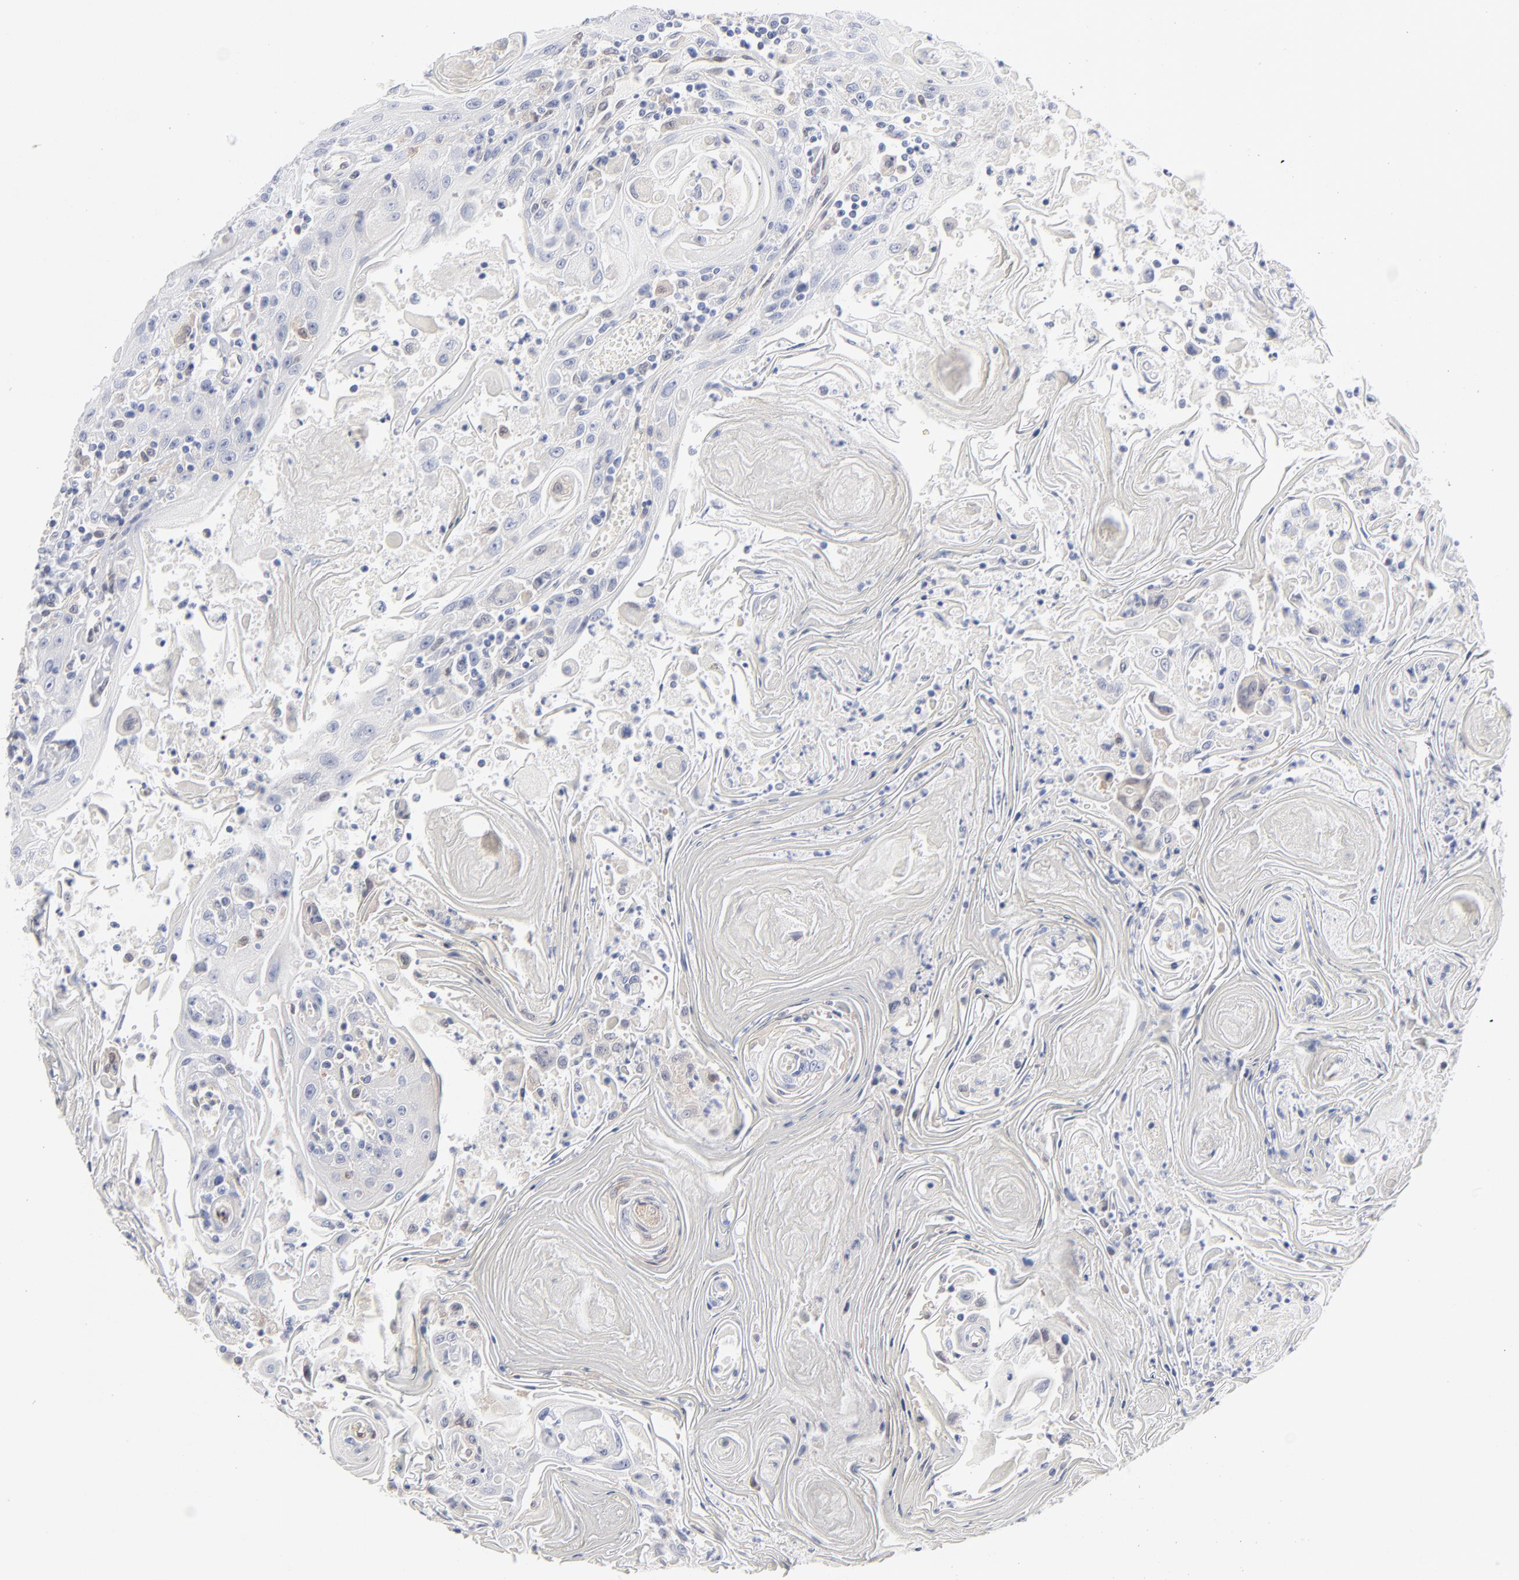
{"staining": {"intensity": "negative", "quantity": "none", "location": "none"}, "tissue": "head and neck cancer", "cell_type": "Tumor cells", "image_type": "cancer", "snomed": [{"axis": "morphology", "description": "Squamous cell carcinoma, NOS"}, {"axis": "topography", "description": "Oral tissue"}, {"axis": "topography", "description": "Head-Neck"}], "caption": "High magnification brightfield microscopy of head and neck cancer (squamous cell carcinoma) stained with DAB (3,3'-diaminobenzidine) (brown) and counterstained with hematoxylin (blue): tumor cells show no significant positivity.", "gene": "ARRB1", "patient": {"sex": "female", "age": 76}}